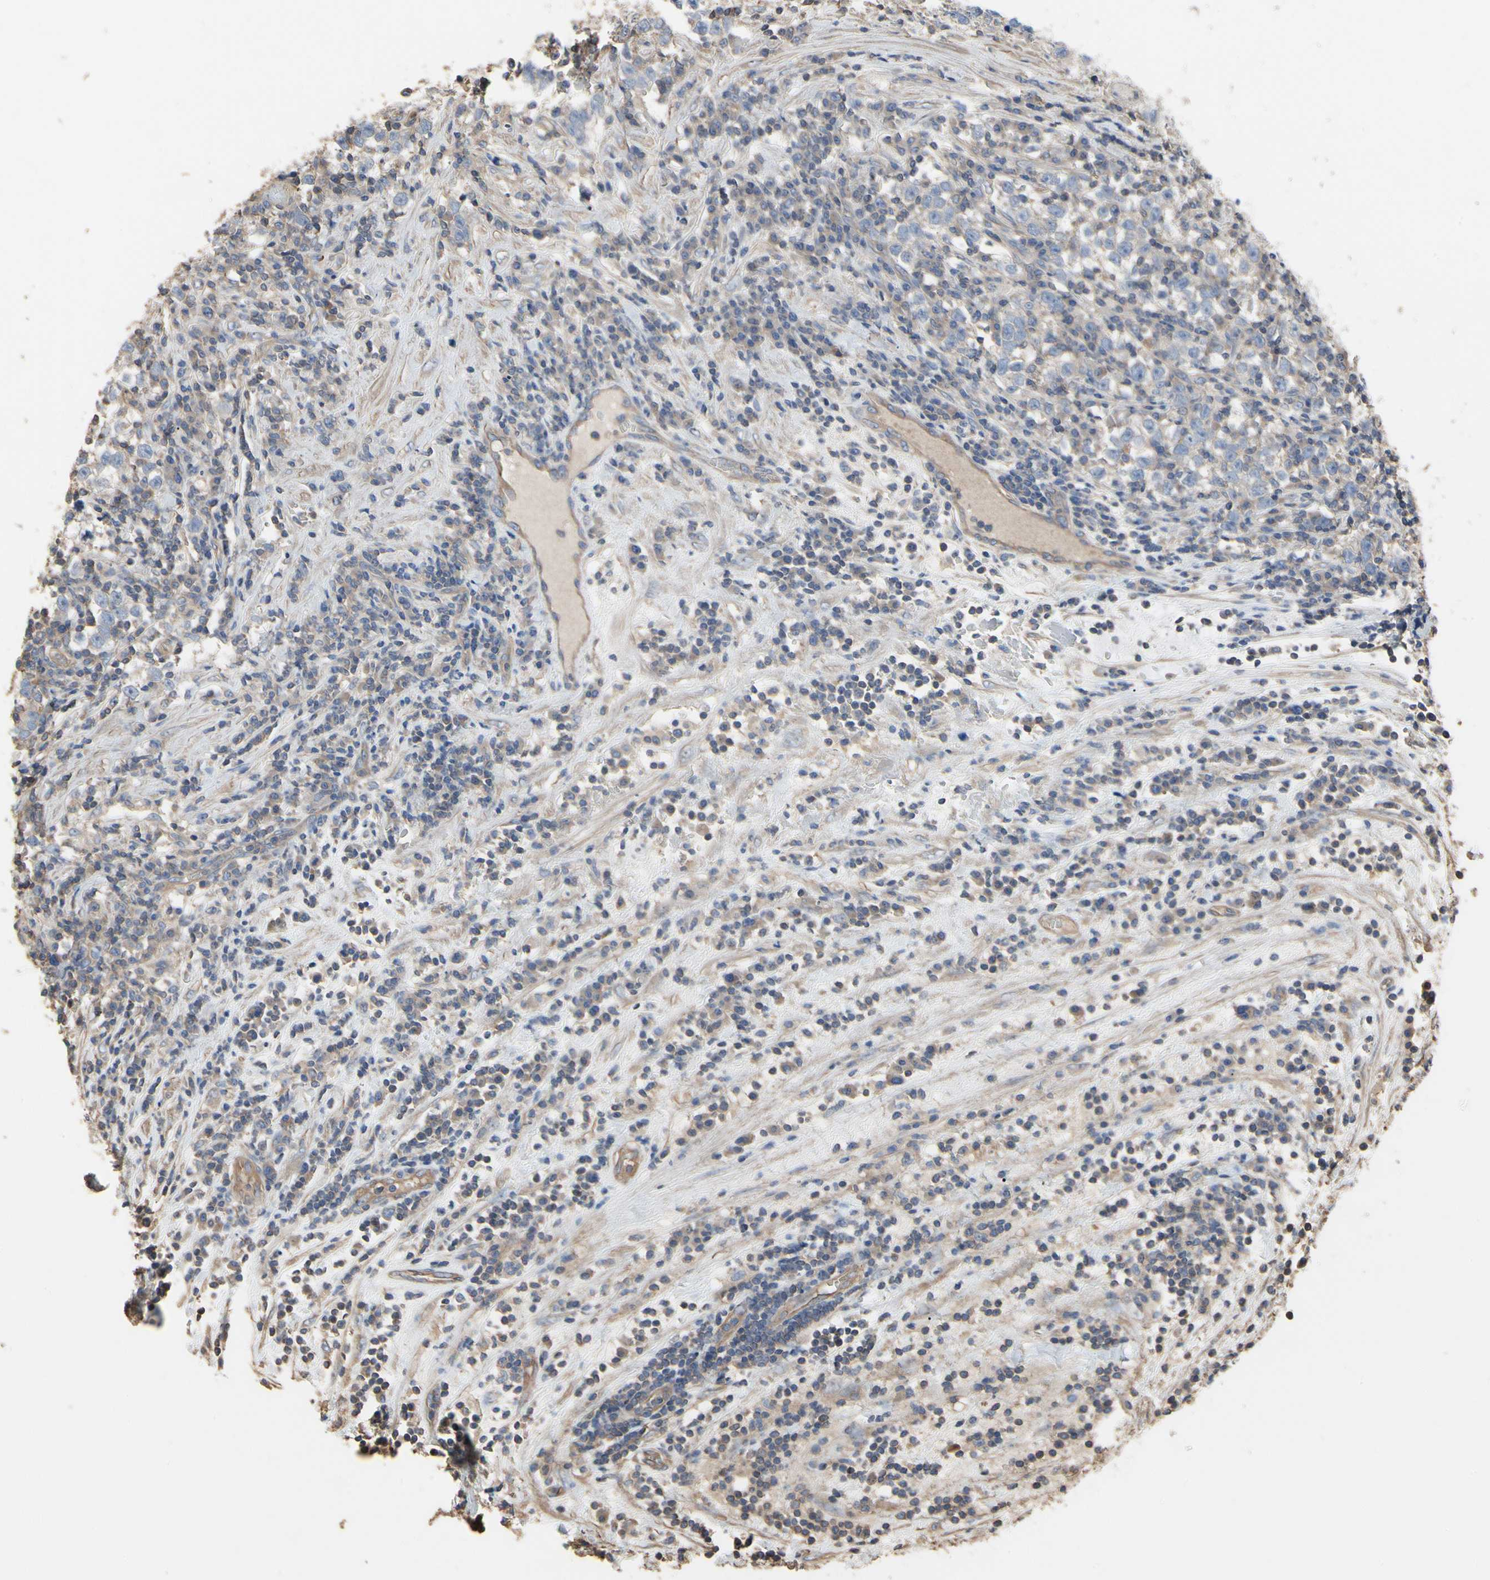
{"staining": {"intensity": "weak", "quantity": "25%-75%", "location": "cytoplasmic/membranous"}, "tissue": "testis cancer", "cell_type": "Tumor cells", "image_type": "cancer", "snomed": [{"axis": "morphology", "description": "Seminoma, NOS"}, {"axis": "topography", "description": "Testis"}], "caption": "Immunohistochemical staining of human testis seminoma exhibits weak cytoplasmic/membranous protein positivity in about 25%-75% of tumor cells. Nuclei are stained in blue.", "gene": "PDZK1", "patient": {"sex": "male", "age": 43}}